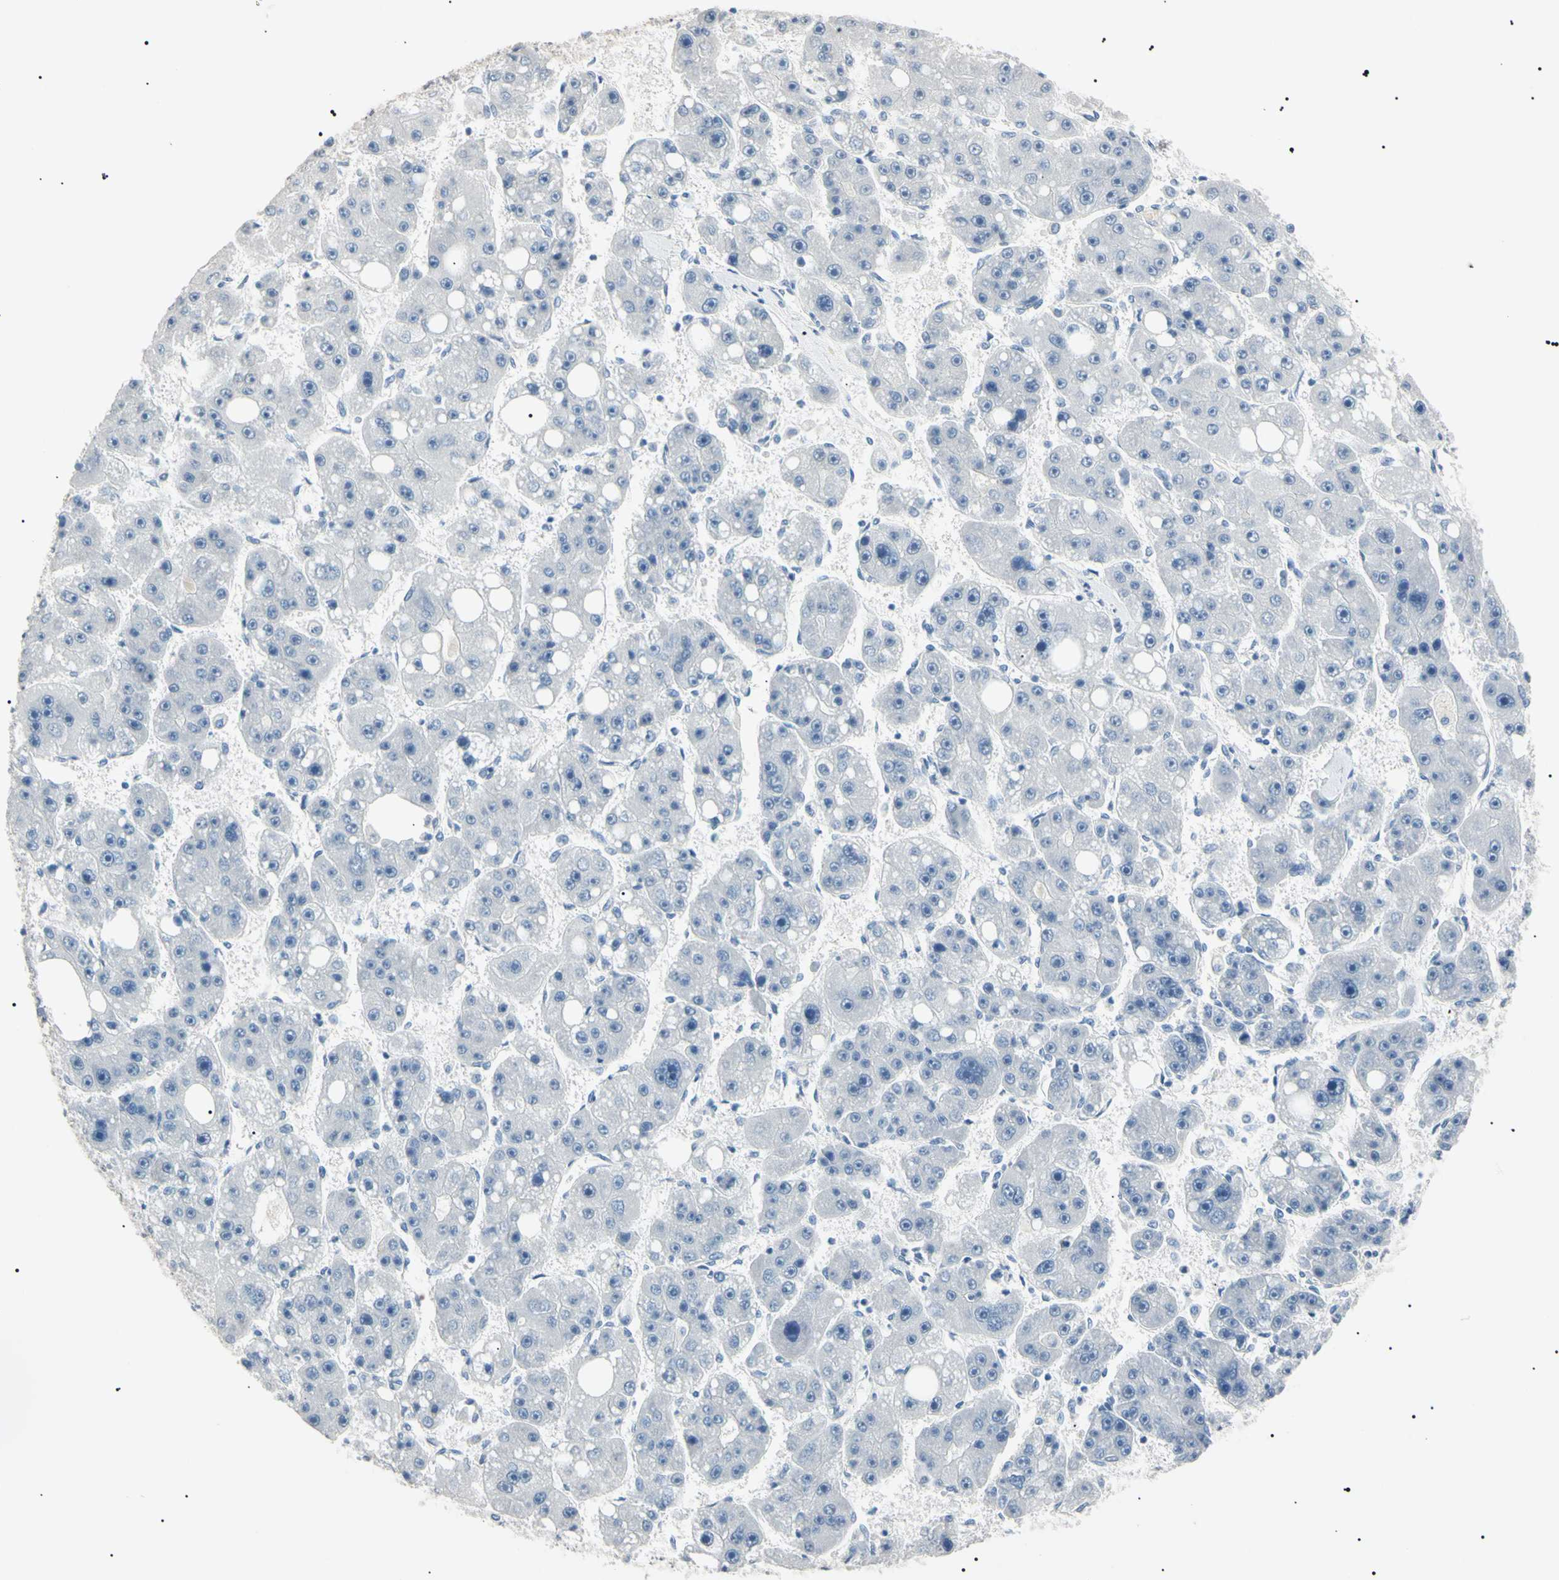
{"staining": {"intensity": "negative", "quantity": "none", "location": "none"}, "tissue": "liver cancer", "cell_type": "Tumor cells", "image_type": "cancer", "snomed": [{"axis": "morphology", "description": "Carcinoma, Hepatocellular, NOS"}, {"axis": "topography", "description": "Liver"}], "caption": "The micrograph displays no staining of tumor cells in hepatocellular carcinoma (liver).", "gene": "CGB3", "patient": {"sex": "female", "age": 61}}